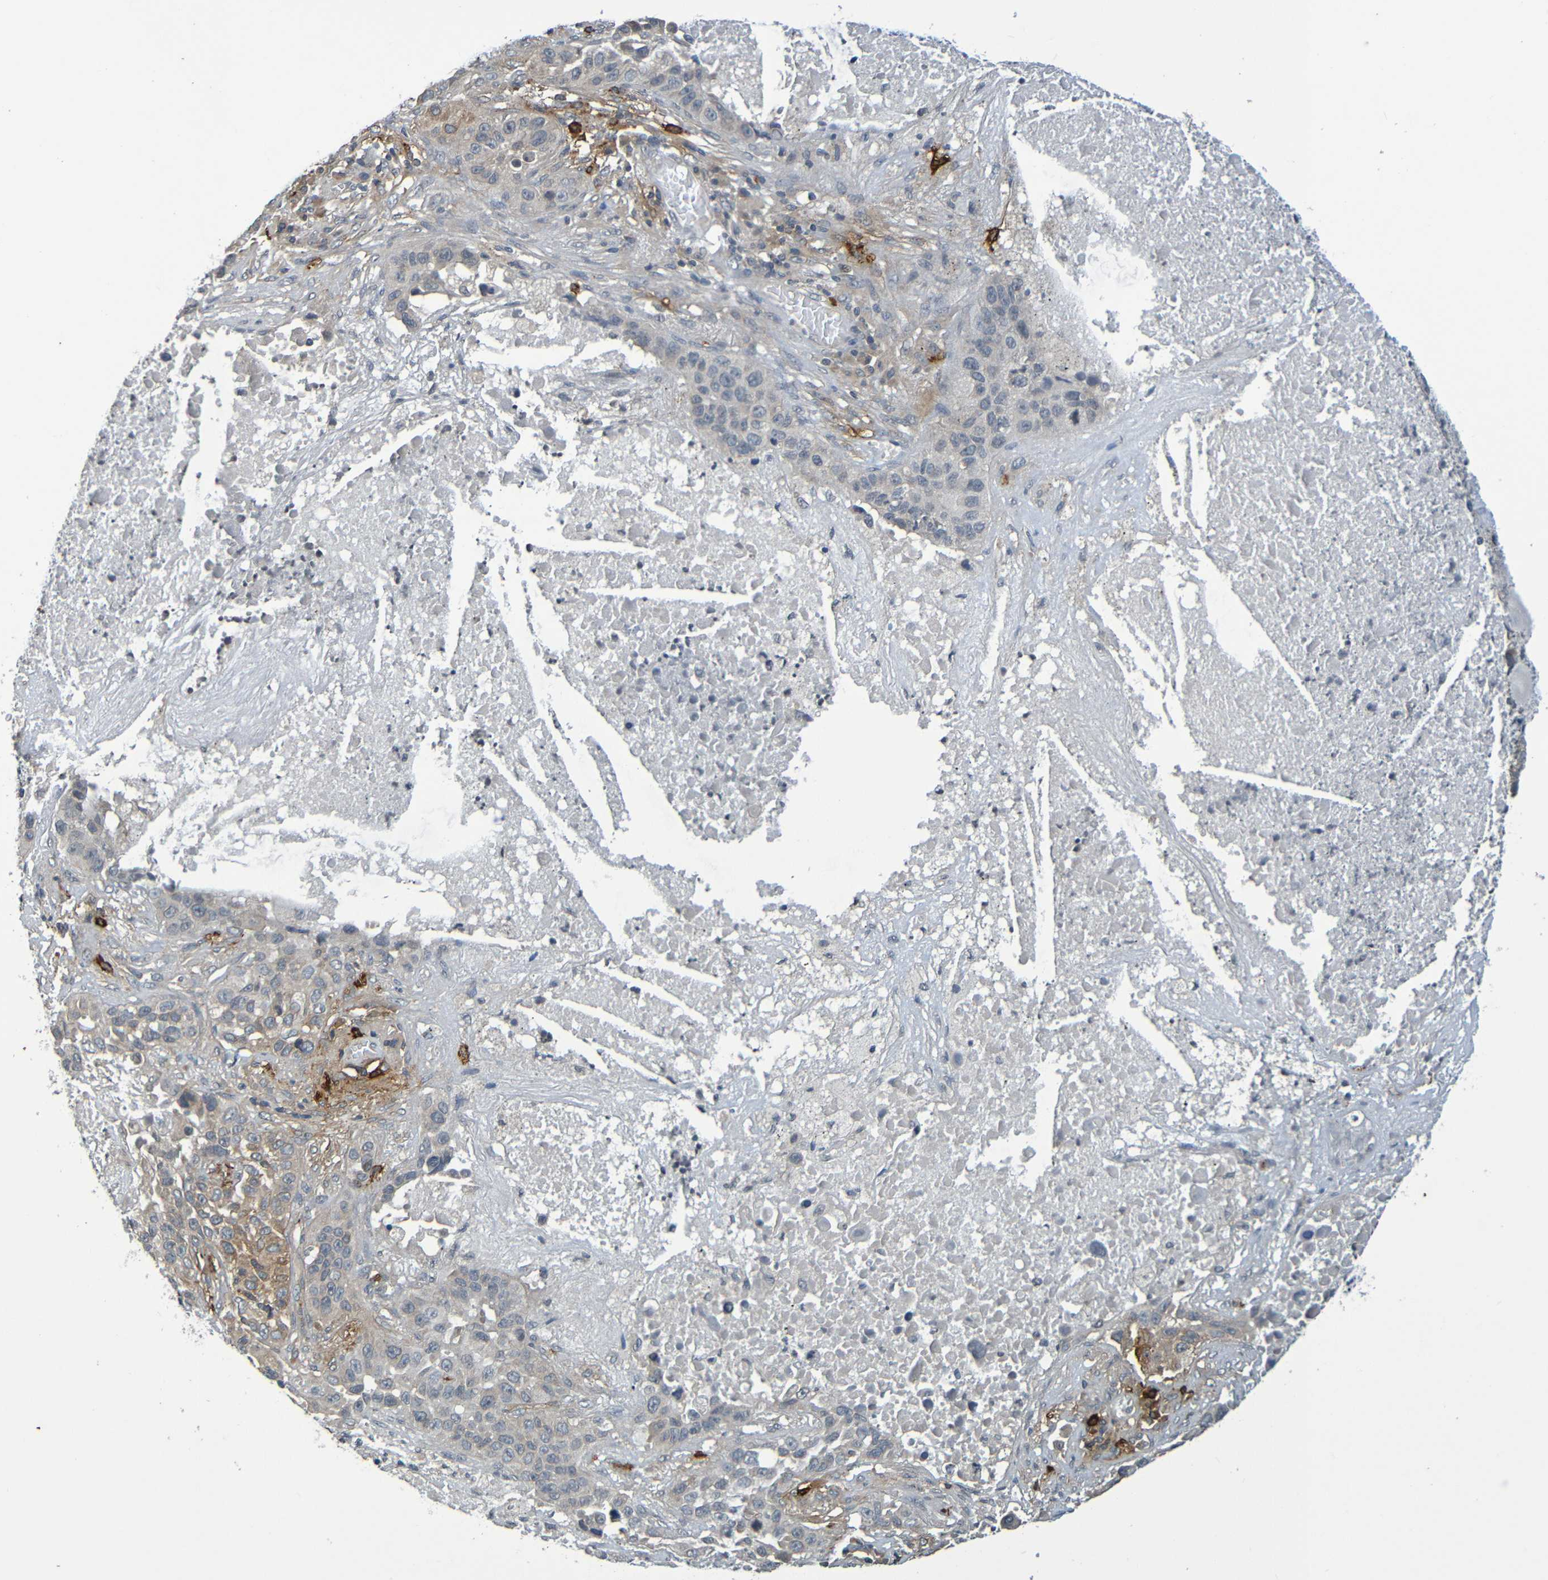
{"staining": {"intensity": "negative", "quantity": "none", "location": "none"}, "tissue": "lung cancer", "cell_type": "Tumor cells", "image_type": "cancer", "snomed": [{"axis": "morphology", "description": "Squamous cell carcinoma, NOS"}, {"axis": "topography", "description": "Lung"}], "caption": "Immunohistochemical staining of human squamous cell carcinoma (lung) exhibits no significant staining in tumor cells. (DAB (3,3'-diaminobenzidine) IHC visualized using brightfield microscopy, high magnification).", "gene": "C3AR1", "patient": {"sex": "male", "age": 57}}